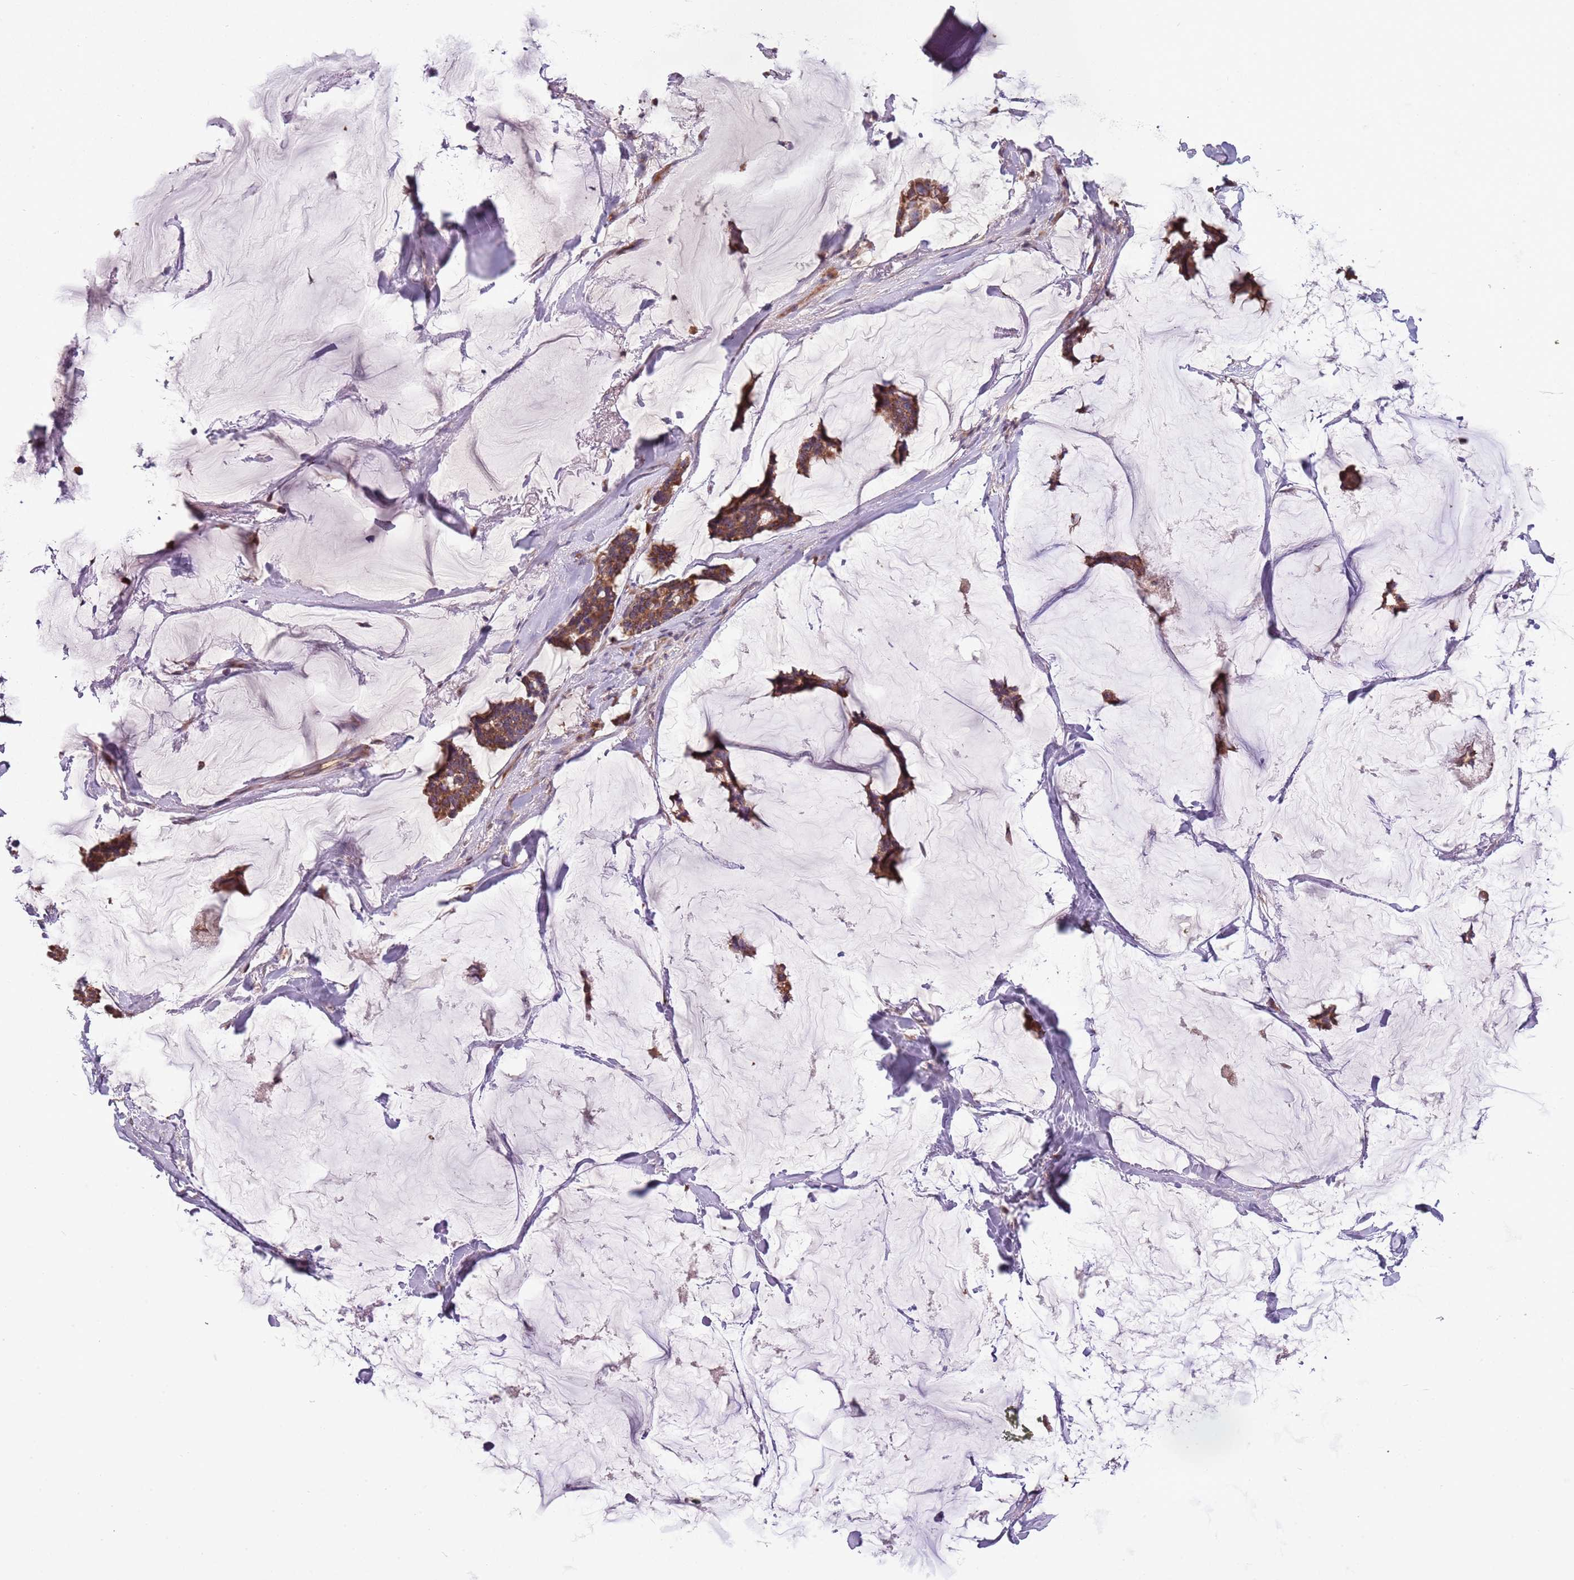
{"staining": {"intensity": "moderate", "quantity": ">75%", "location": "cytoplasmic/membranous"}, "tissue": "breast cancer", "cell_type": "Tumor cells", "image_type": "cancer", "snomed": [{"axis": "morphology", "description": "Duct carcinoma"}, {"axis": "topography", "description": "Breast"}], "caption": "Human breast invasive ductal carcinoma stained with a brown dye exhibits moderate cytoplasmic/membranous positive expression in approximately >75% of tumor cells.", "gene": "RNF181", "patient": {"sex": "female", "age": 93}}